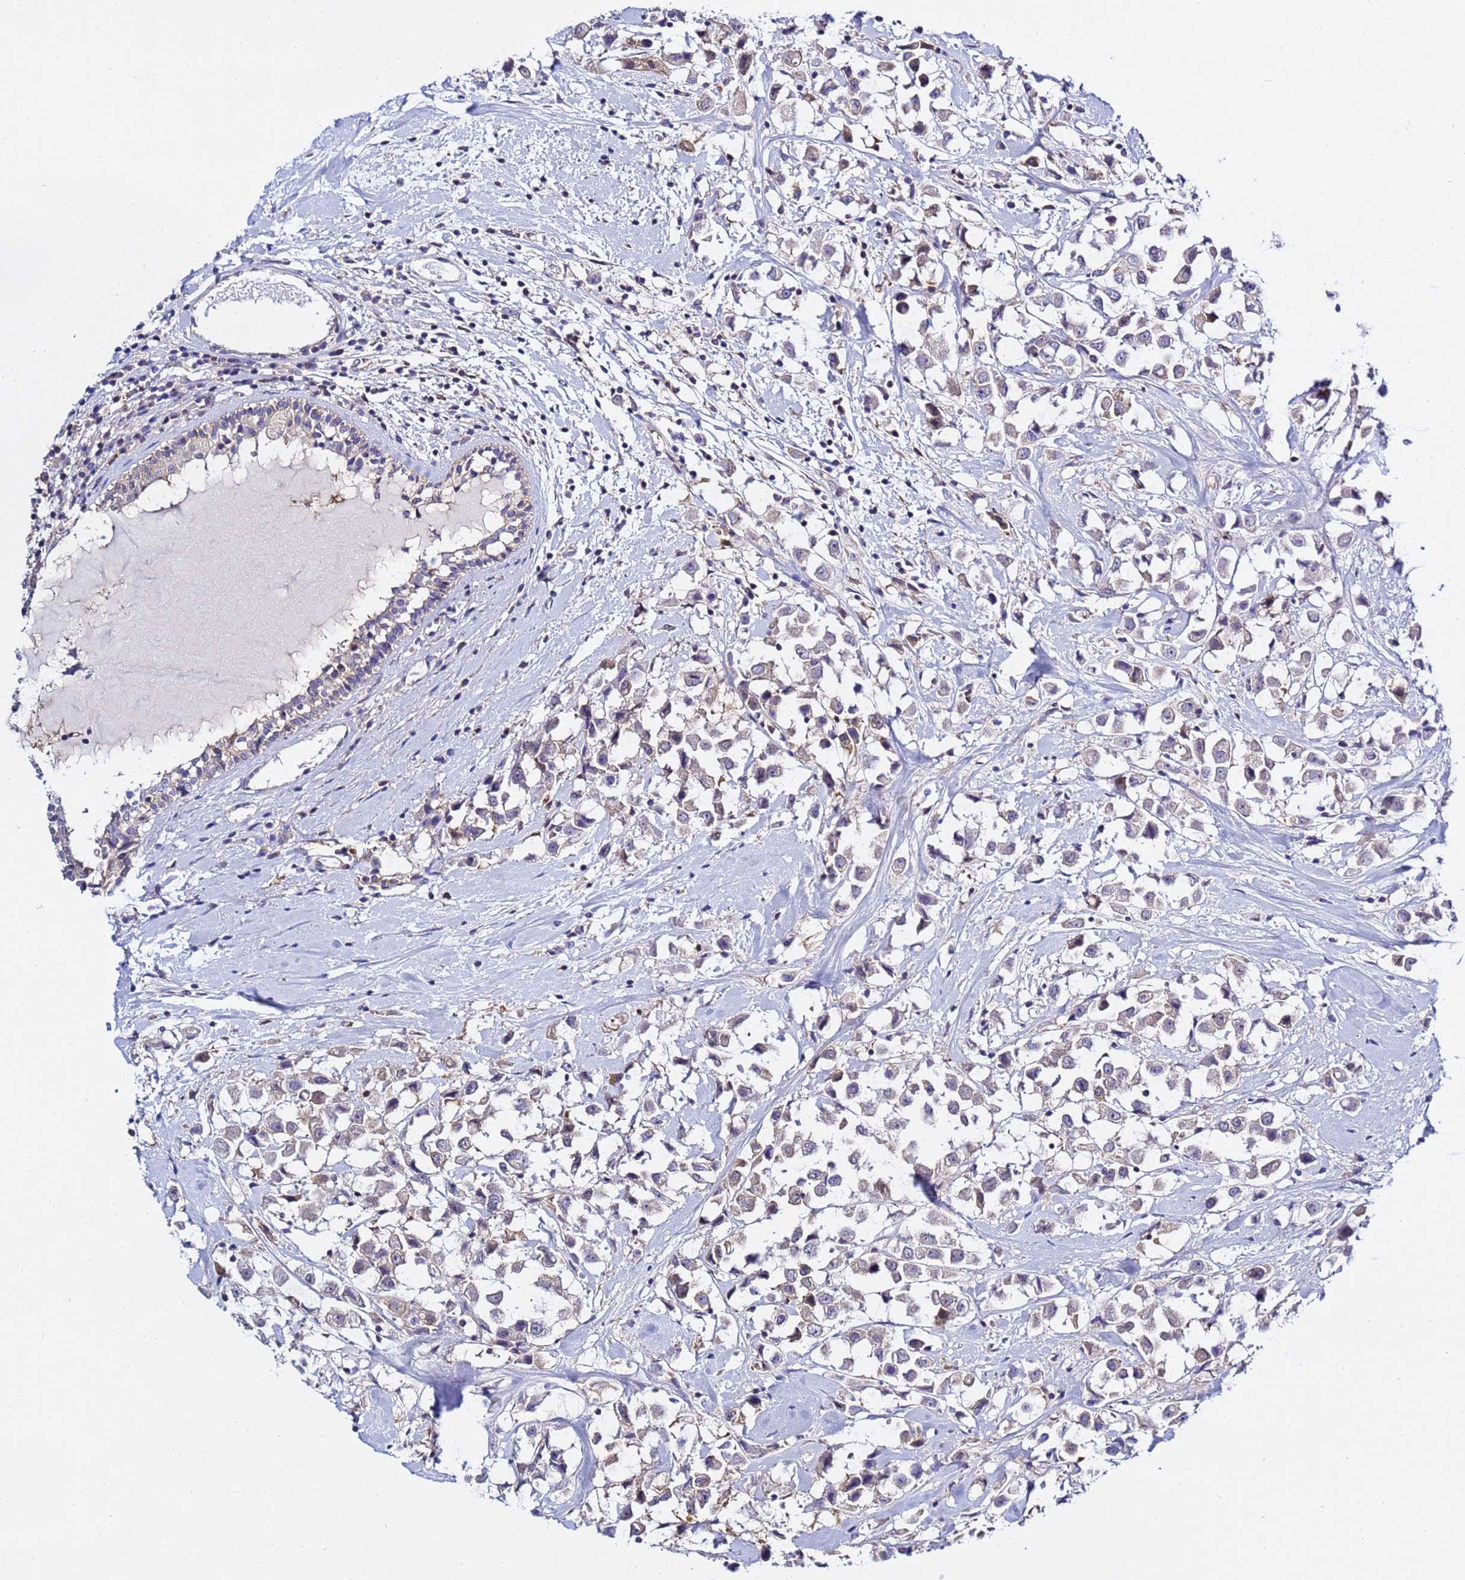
{"staining": {"intensity": "weak", "quantity": "<25%", "location": "cytoplasmic/membranous"}, "tissue": "breast cancer", "cell_type": "Tumor cells", "image_type": "cancer", "snomed": [{"axis": "morphology", "description": "Duct carcinoma"}, {"axis": "topography", "description": "Breast"}], "caption": "A high-resolution image shows immunohistochemistry (IHC) staining of intraductal carcinoma (breast), which exhibits no significant positivity in tumor cells.", "gene": "LENG1", "patient": {"sex": "female", "age": 61}}